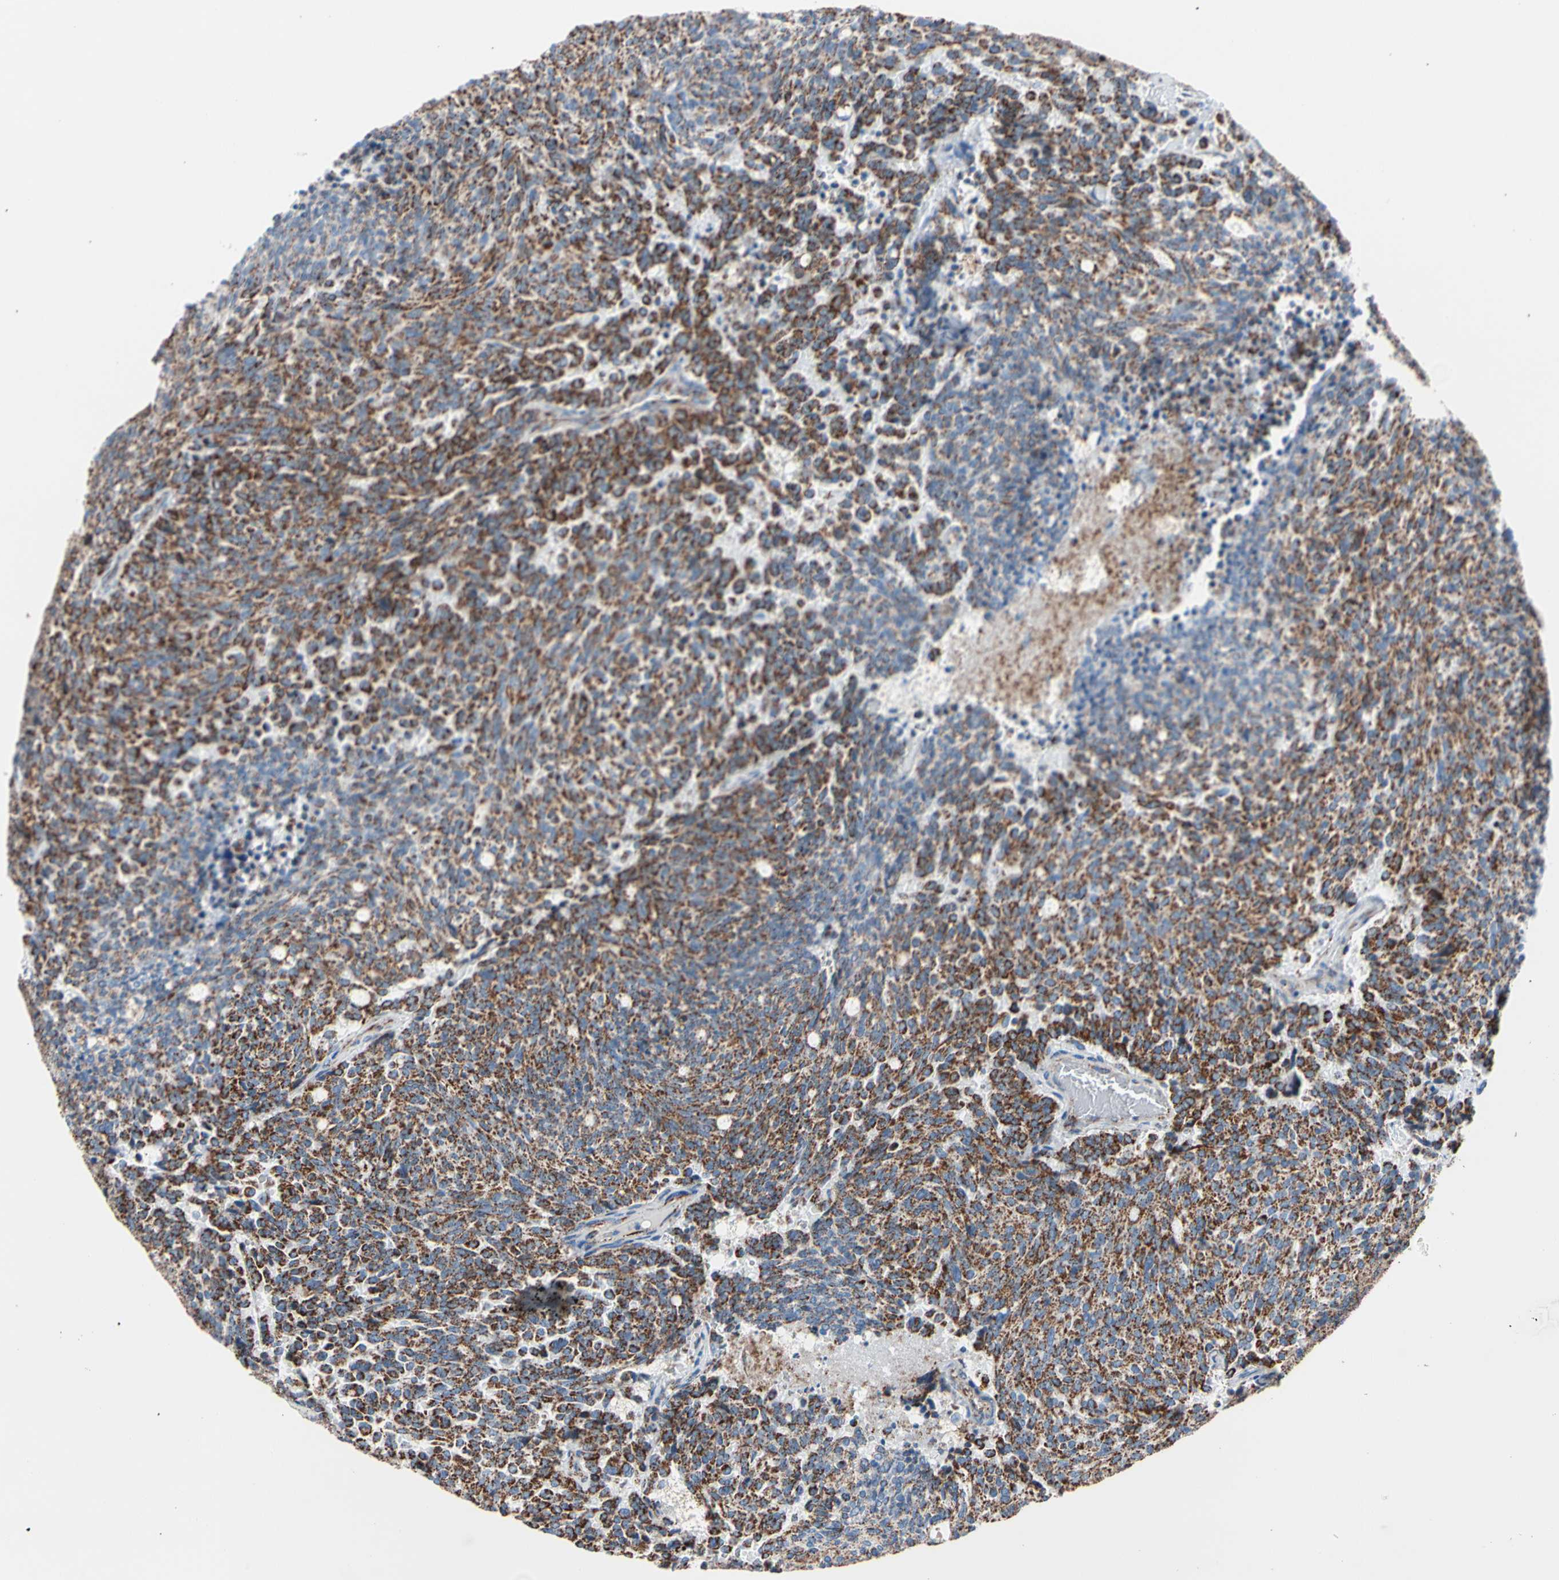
{"staining": {"intensity": "strong", "quantity": ">75%", "location": "cytoplasmic/membranous"}, "tissue": "carcinoid", "cell_type": "Tumor cells", "image_type": "cancer", "snomed": [{"axis": "morphology", "description": "Carcinoid, malignant, NOS"}, {"axis": "topography", "description": "Pancreas"}], "caption": "Human carcinoid (malignant) stained for a protein (brown) demonstrates strong cytoplasmic/membranous positive positivity in about >75% of tumor cells.", "gene": "HK1", "patient": {"sex": "female", "age": 54}}